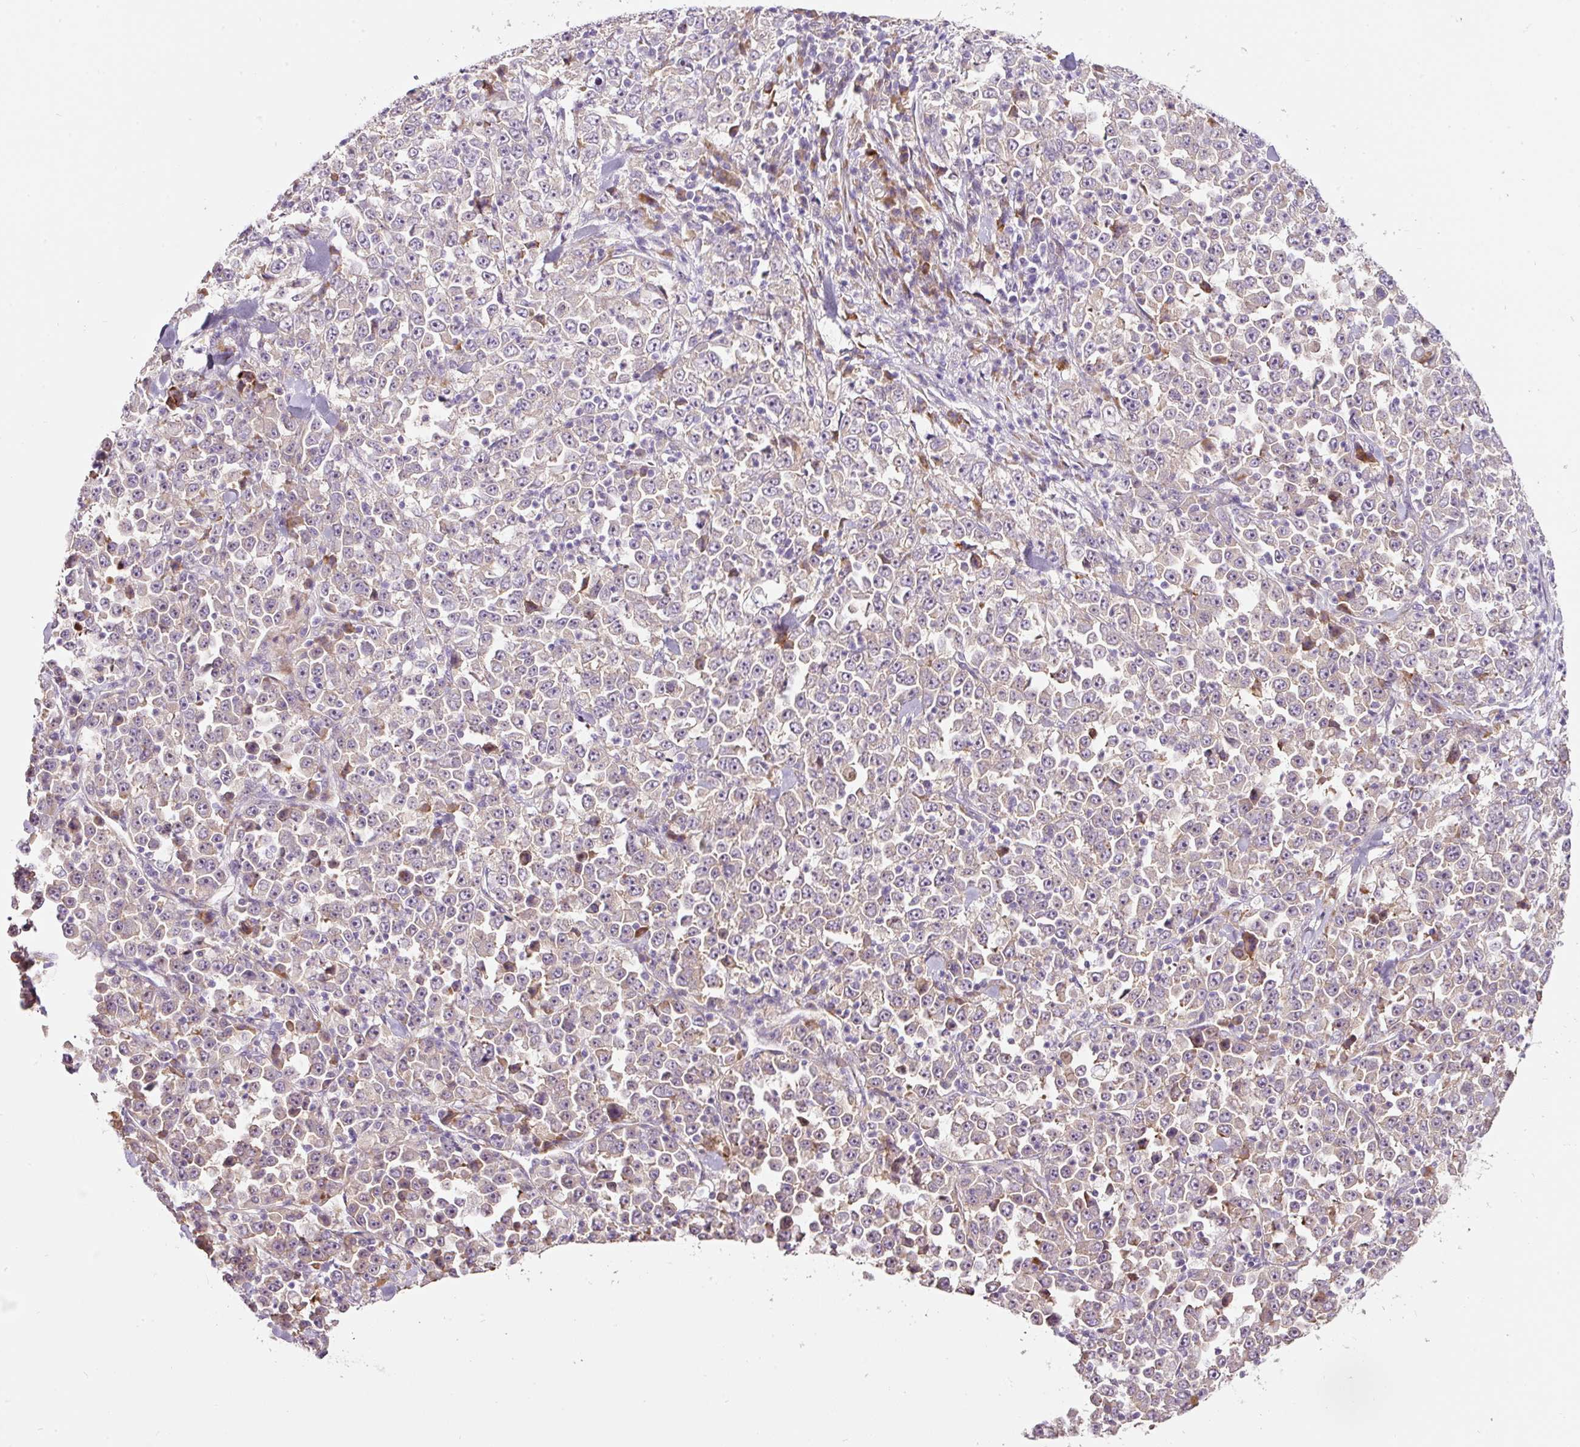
{"staining": {"intensity": "weak", "quantity": "<25%", "location": "cytoplasmic/membranous"}, "tissue": "stomach cancer", "cell_type": "Tumor cells", "image_type": "cancer", "snomed": [{"axis": "morphology", "description": "Normal tissue, NOS"}, {"axis": "morphology", "description": "Adenocarcinoma, NOS"}, {"axis": "topography", "description": "Stomach, upper"}, {"axis": "topography", "description": "Stomach"}], "caption": "The micrograph shows no significant staining in tumor cells of stomach adenocarcinoma. (Stains: DAB (3,3'-diaminobenzidine) immunohistochemistry (IHC) with hematoxylin counter stain, Microscopy: brightfield microscopy at high magnification).", "gene": "RSPO2", "patient": {"sex": "male", "age": 59}}